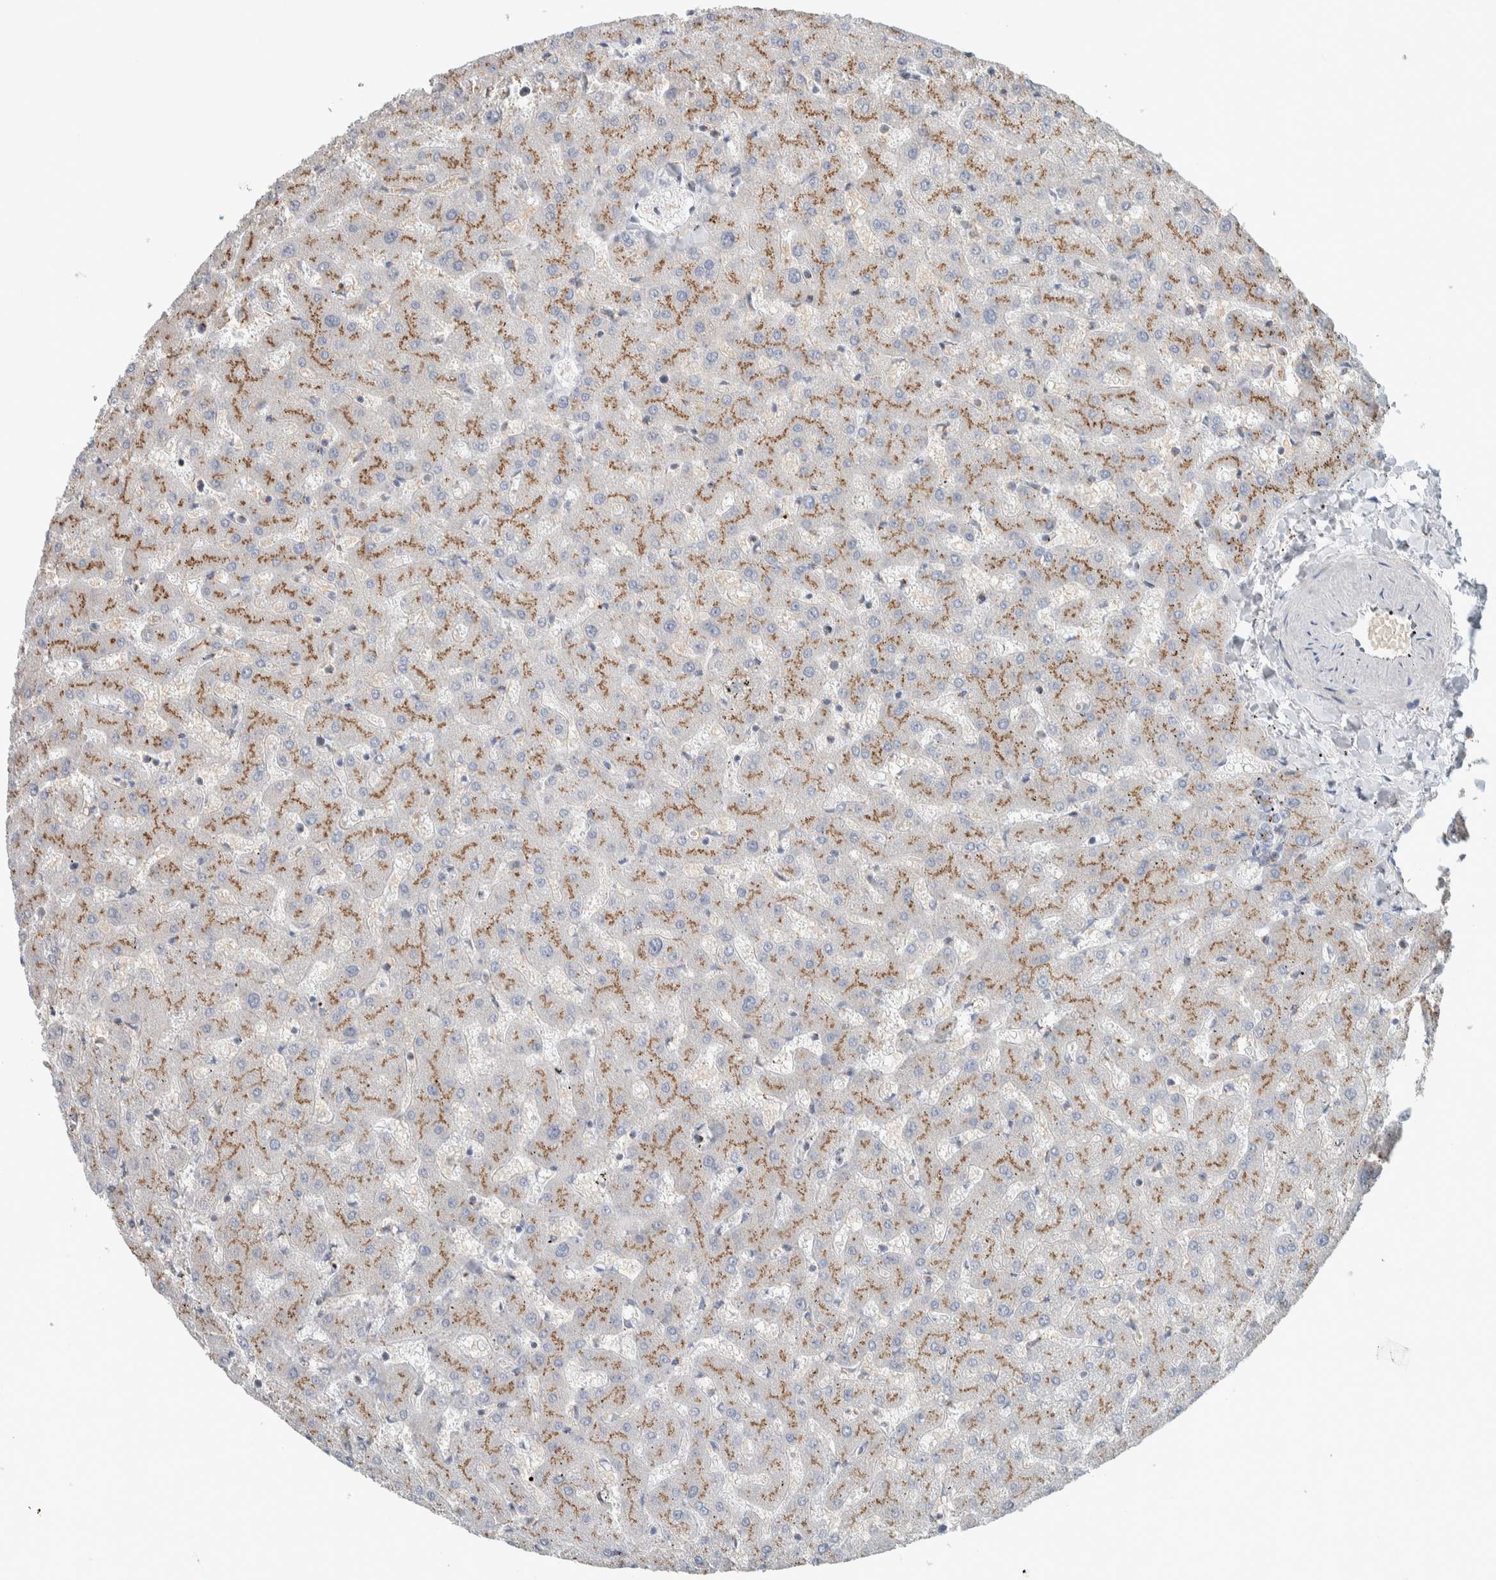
{"staining": {"intensity": "weak", "quantity": "25%-75%", "location": "cytoplasmic/membranous"}, "tissue": "liver", "cell_type": "Cholangiocytes", "image_type": "normal", "snomed": [{"axis": "morphology", "description": "Normal tissue, NOS"}, {"axis": "topography", "description": "Liver"}], "caption": "This photomicrograph shows IHC staining of normal liver, with low weak cytoplasmic/membranous expression in approximately 25%-75% of cholangiocytes.", "gene": "SLC38A10", "patient": {"sex": "female", "age": 63}}